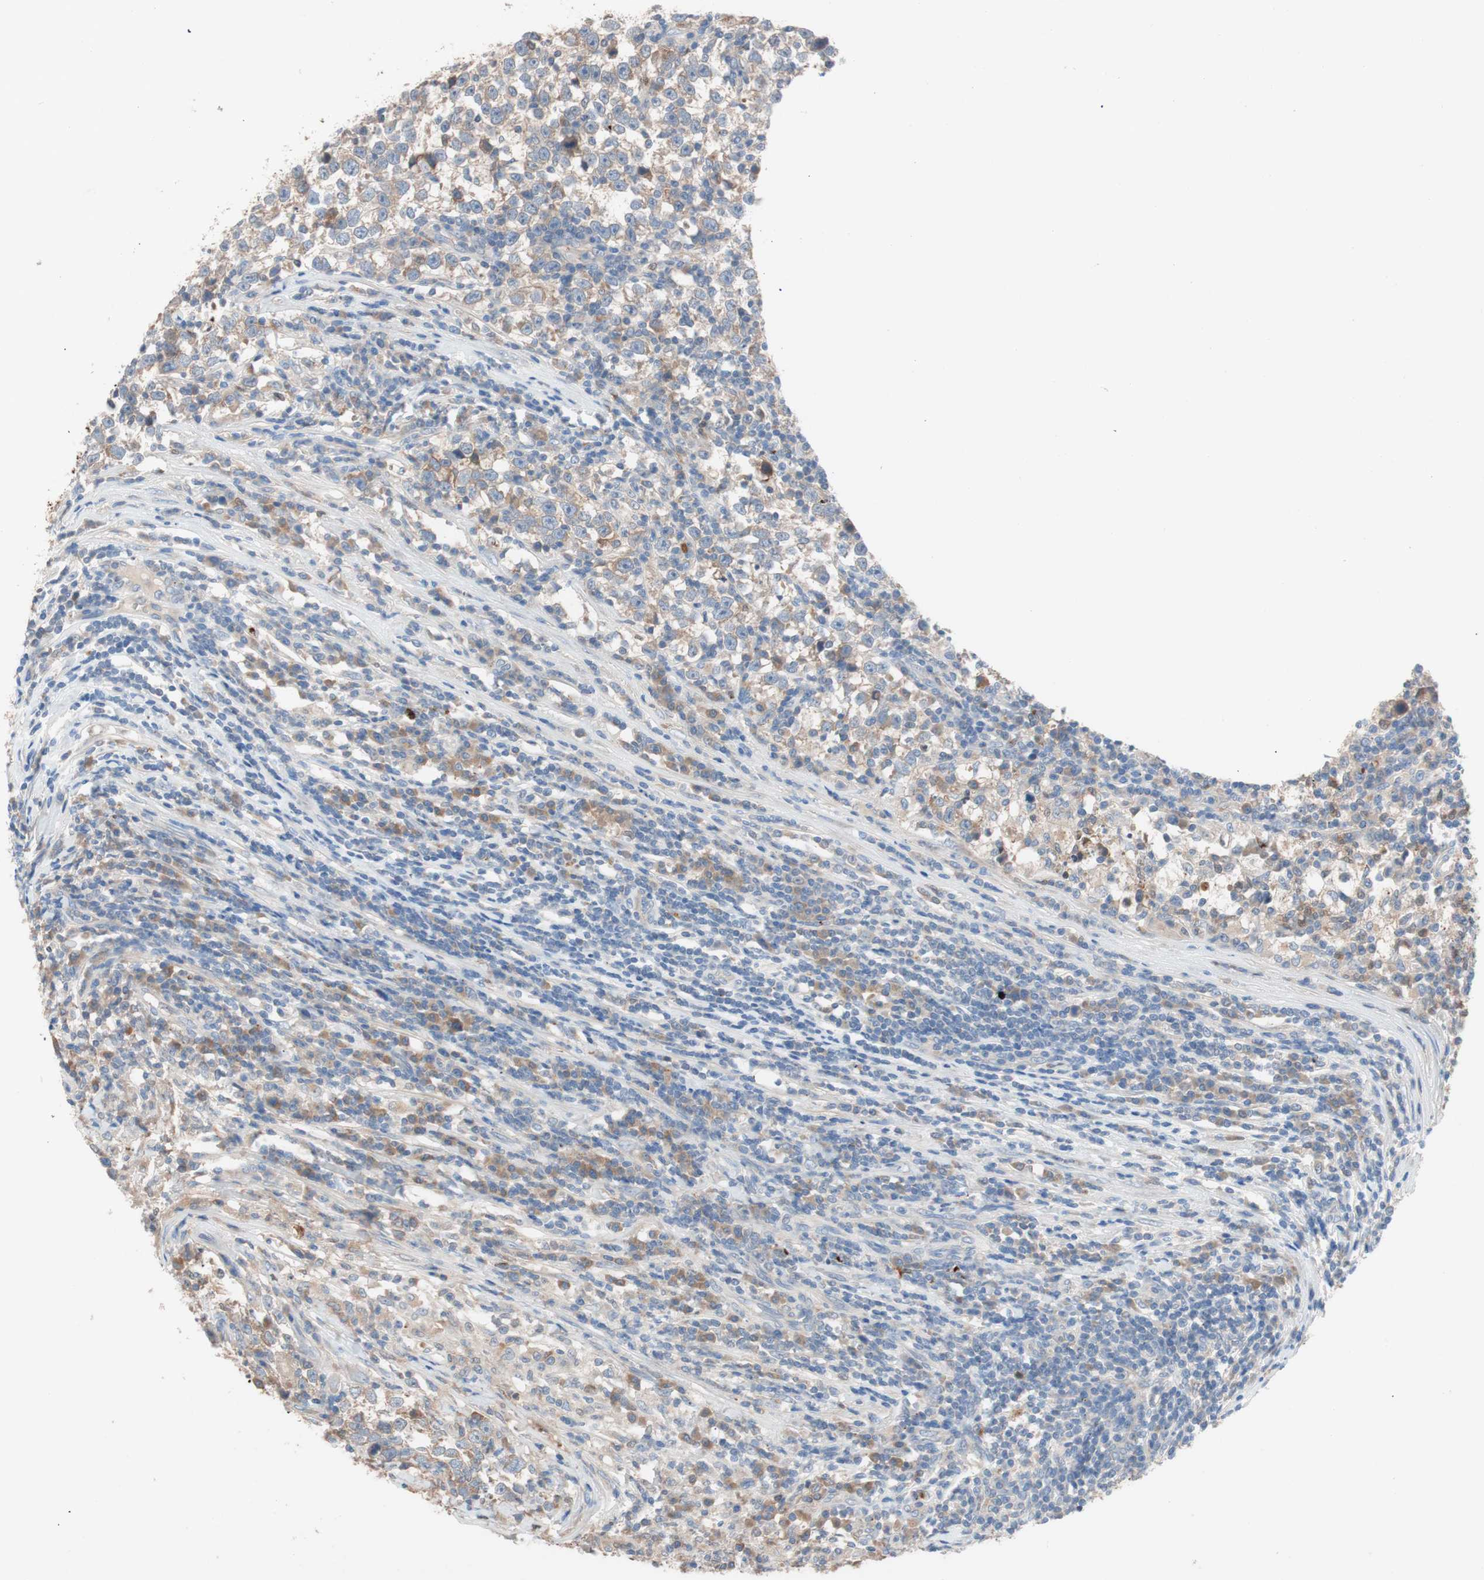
{"staining": {"intensity": "weak", "quantity": ">75%", "location": "cytoplasmic/membranous"}, "tissue": "testis cancer", "cell_type": "Tumor cells", "image_type": "cancer", "snomed": [{"axis": "morphology", "description": "Seminoma, NOS"}, {"axis": "topography", "description": "Testis"}], "caption": "High-power microscopy captured an immunohistochemistry image of testis cancer (seminoma), revealing weak cytoplasmic/membranous staining in about >75% of tumor cells.", "gene": "CLEC4D", "patient": {"sex": "male", "age": 43}}